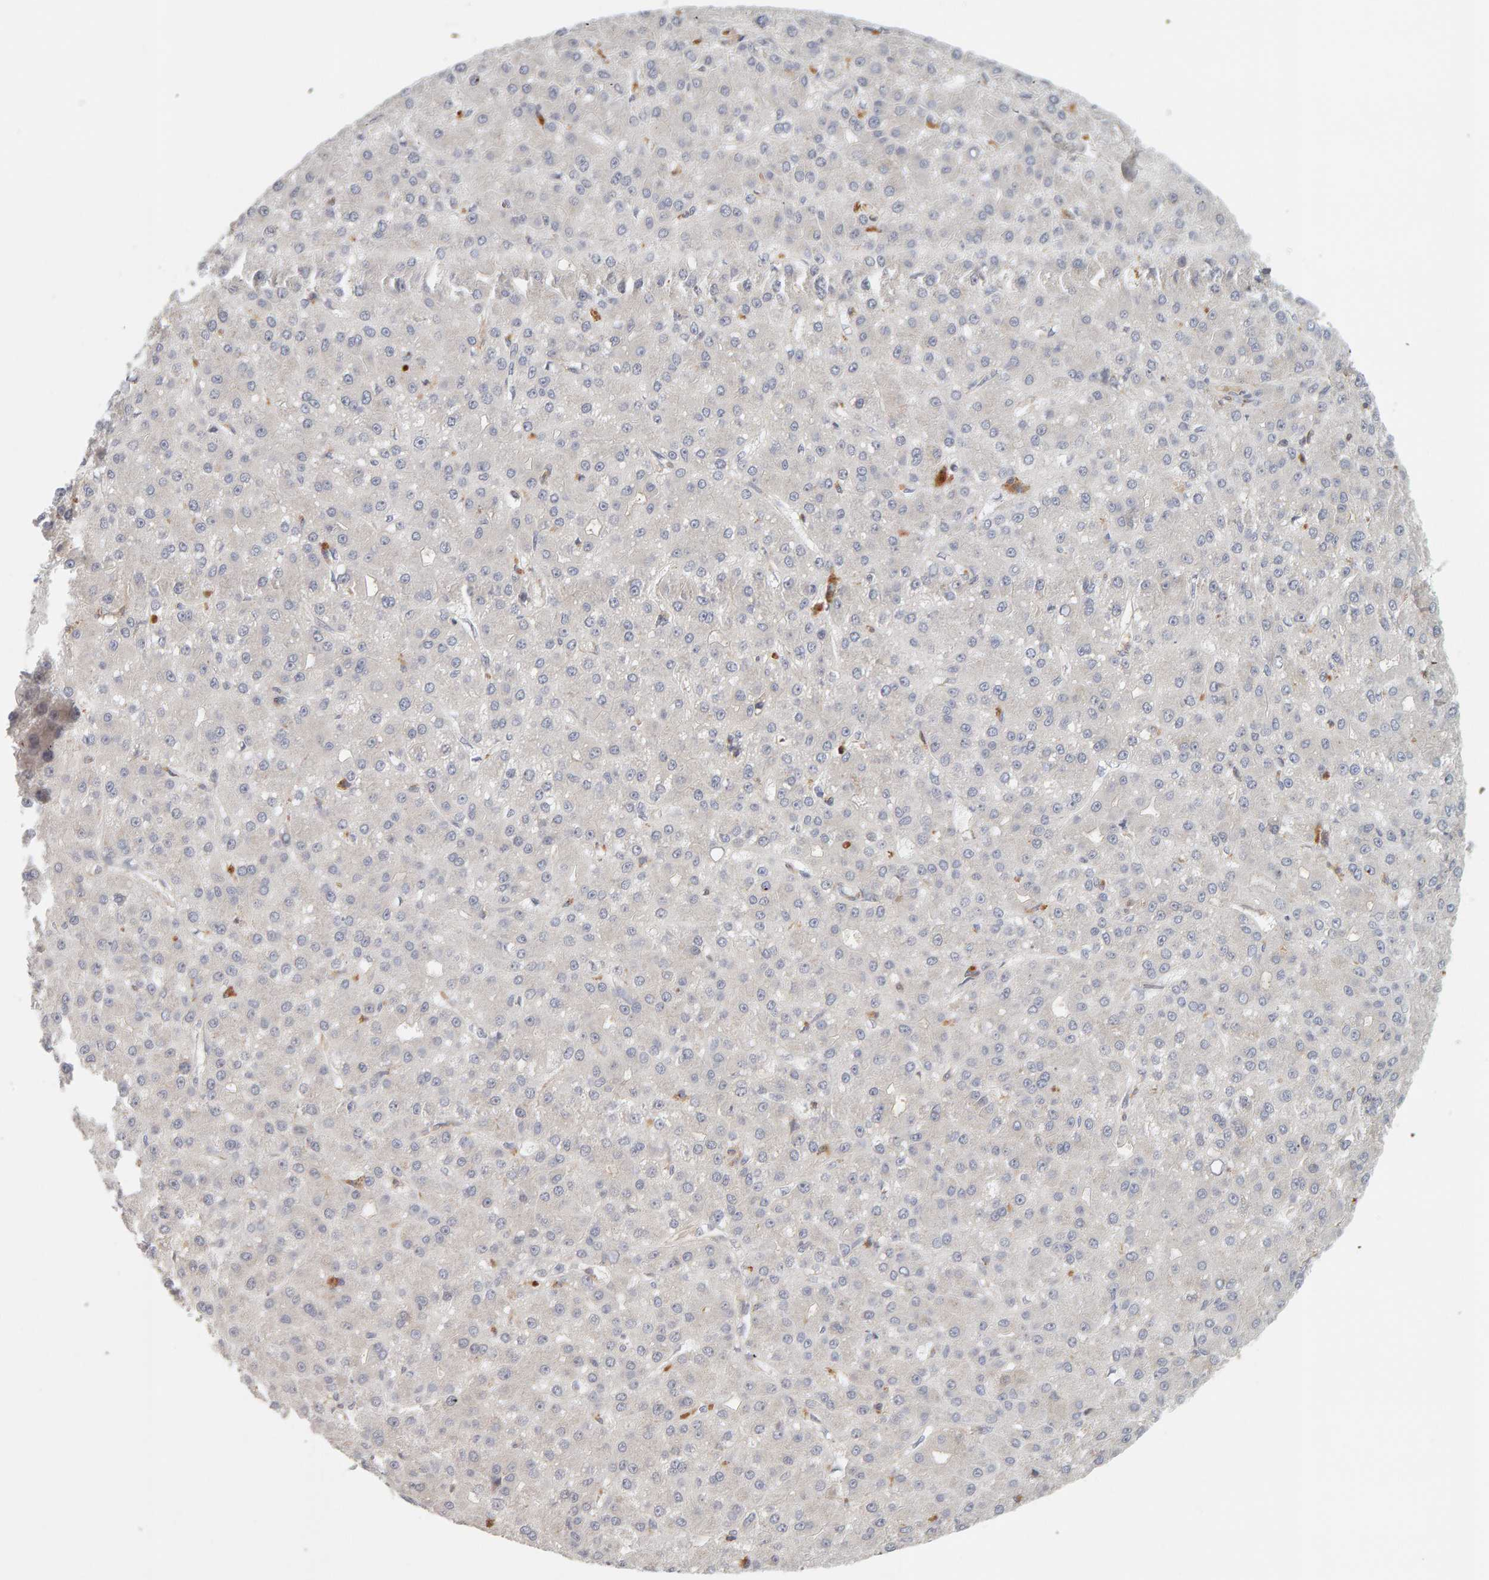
{"staining": {"intensity": "negative", "quantity": "none", "location": "none"}, "tissue": "liver cancer", "cell_type": "Tumor cells", "image_type": "cancer", "snomed": [{"axis": "morphology", "description": "Carcinoma, Hepatocellular, NOS"}, {"axis": "topography", "description": "Liver"}], "caption": "A high-resolution micrograph shows IHC staining of liver cancer, which exhibits no significant staining in tumor cells.", "gene": "NUDCD1", "patient": {"sex": "male", "age": 67}}